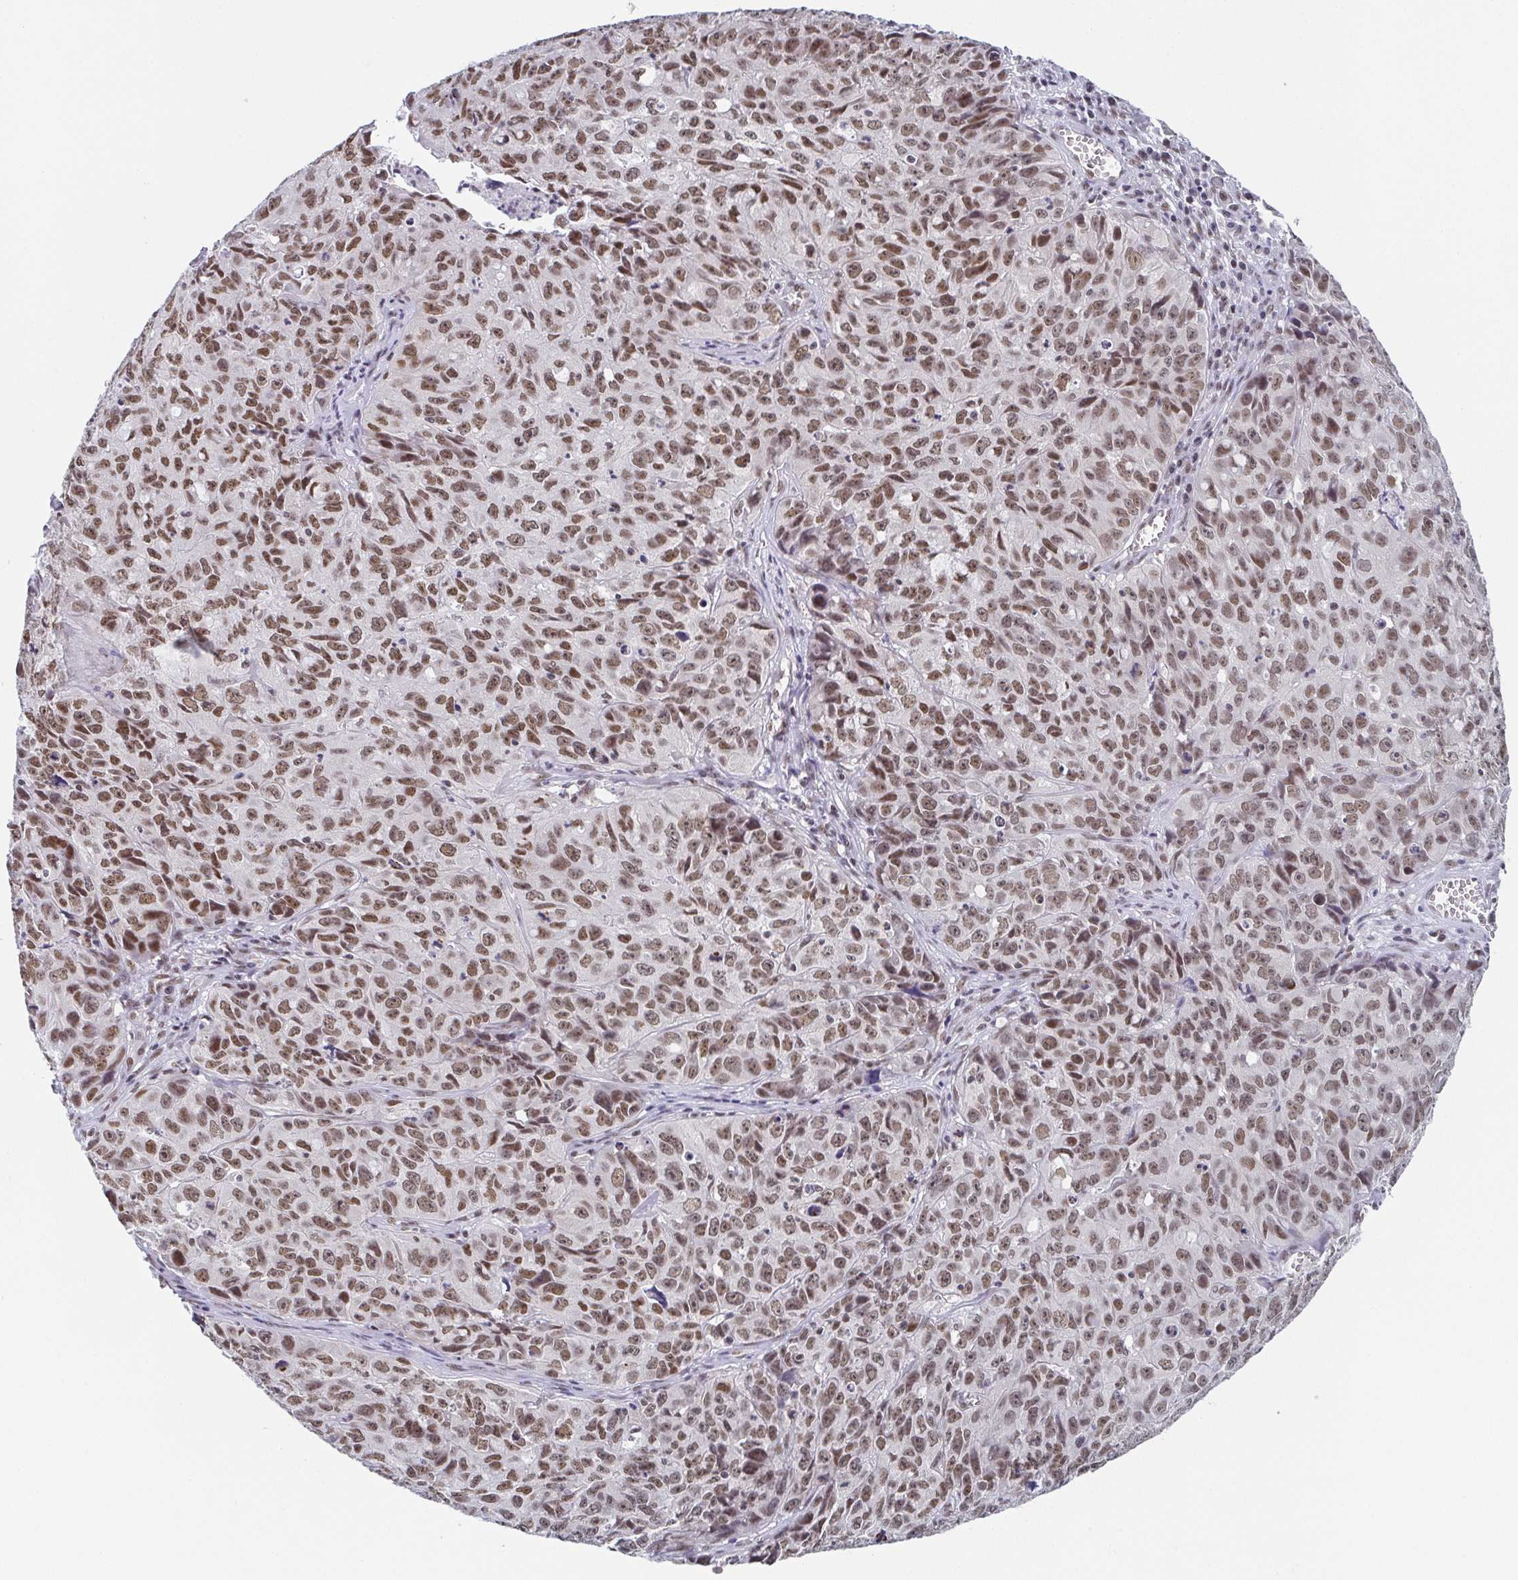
{"staining": {"intensity": "moderate", "quantity": ">75%", "location": "nuclear"}, "tissue": "cervical cancer", "cell_type": "Tumor cells", "image_type": "cancer", "snomed": [{"axis": "morphology", "description": "Squamous cell carcinoma, NOS"}, {"axis": "topography", "description": "Cervix"}], "caption": "Immunohistochemical staining of cervical squamous cell carcinoma exhibits medium levels of moderate nuclear staining in about >75% of tumor cells. (DAB (3,3'-diaminobenzidine) IHC with brightfield microscopy, high magnification).", "gene": "SLC7A10", "patient": {"sex": "female", "age": 28}}